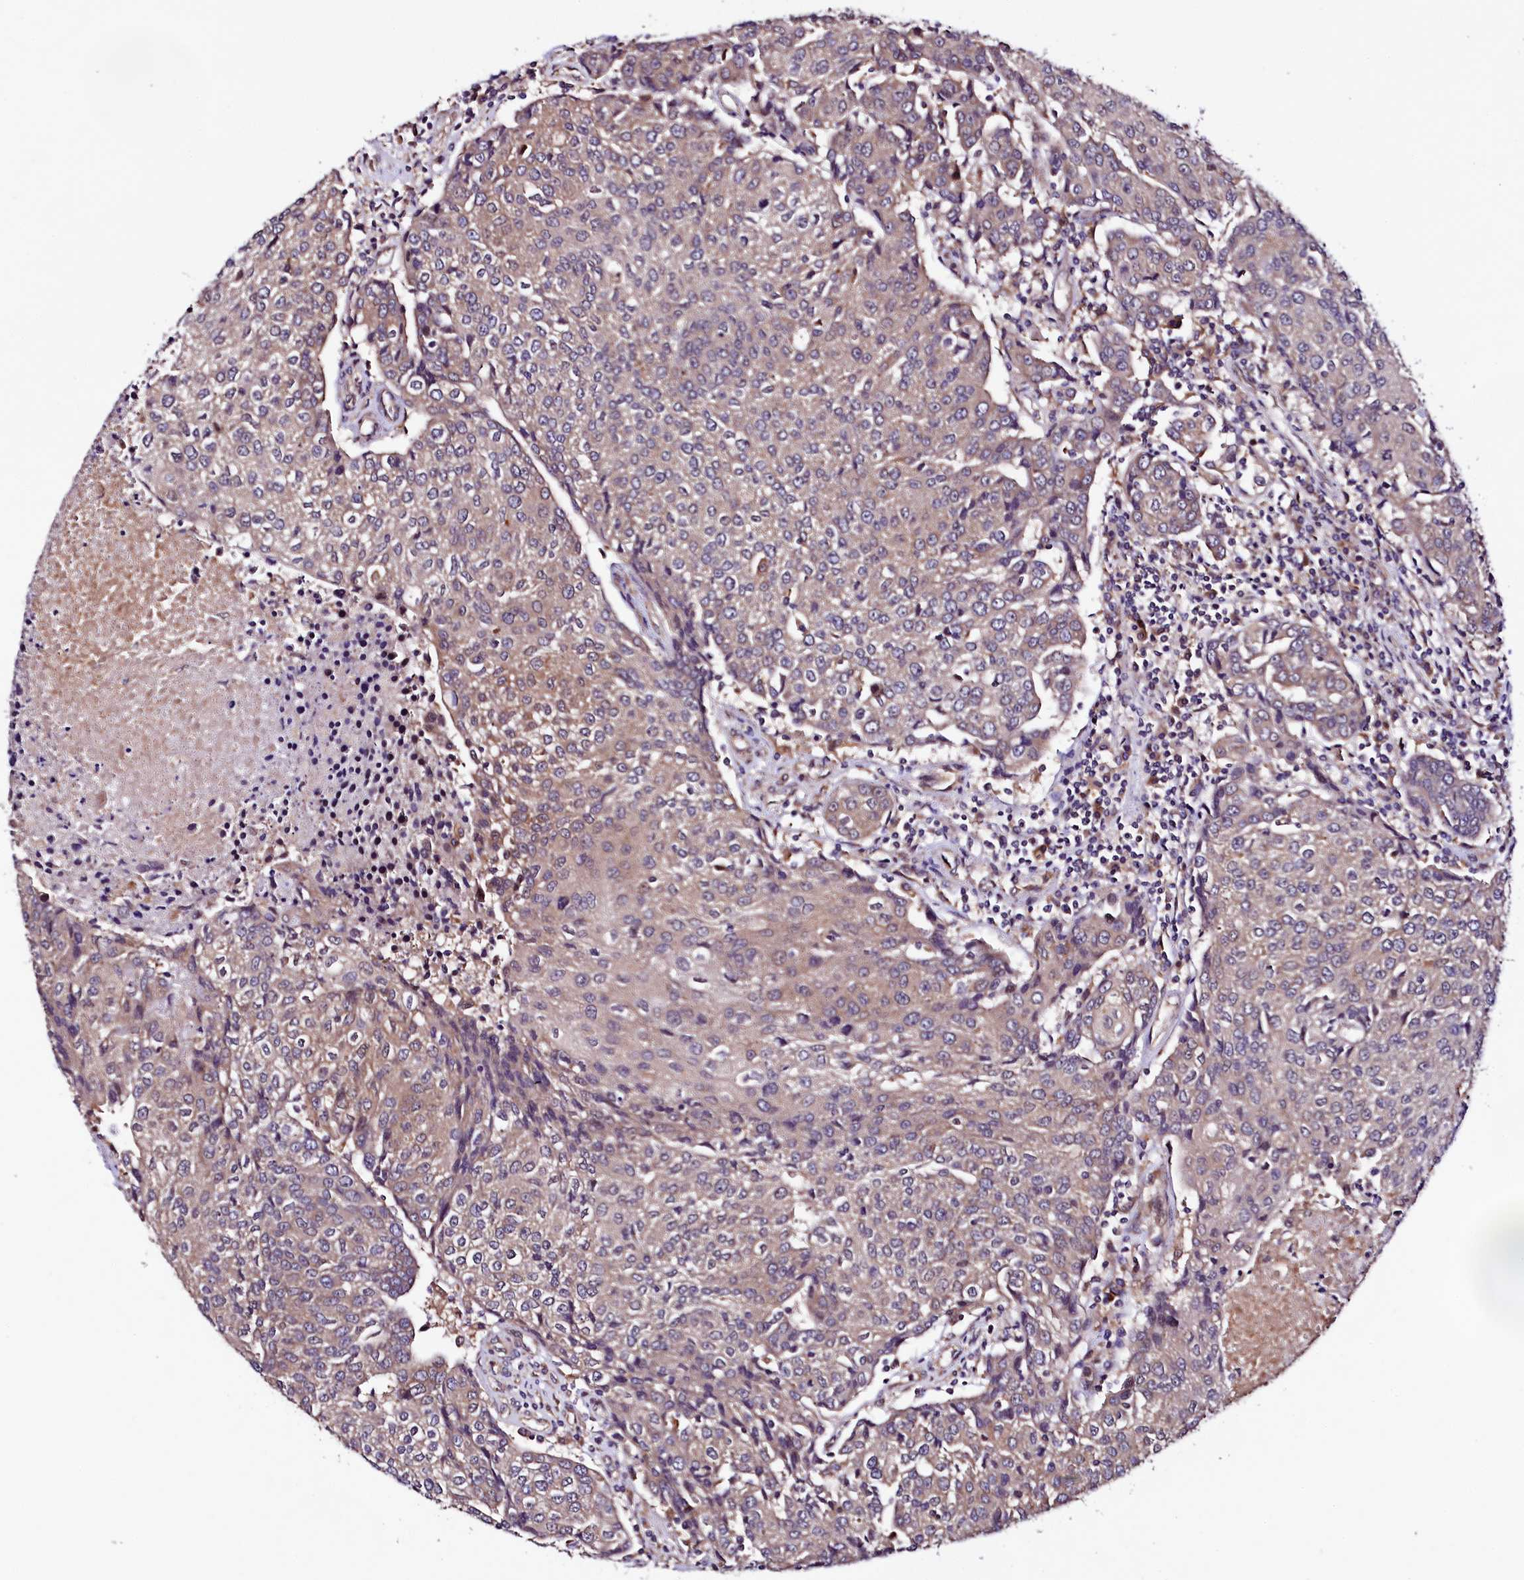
{"staining": {"intensity": "weak", "quantity": "25%-75%", "location": "cytoplasmic/membranous"}, "tissue": "urothelial cancer", "cell_type": "Tumor cells", "image_type": "cancer", "snomed": [{"axis": "morphology", "description": "Urothelial carcinoma, High grade"}, {"axis": "topography", "description": "Urinary bladder"}], "caption": "The photomicrograph displays immunohistochemical staining of urothelial cancer. There is weak cytoplasmic/membranous staining is appreciated in approximately 25%-75% of tumor cells. (DAB = brown stain, brightfield microscopy at high magnification).", "gene": "VPS35", "patient": {"sex": "female", "age": 85}}